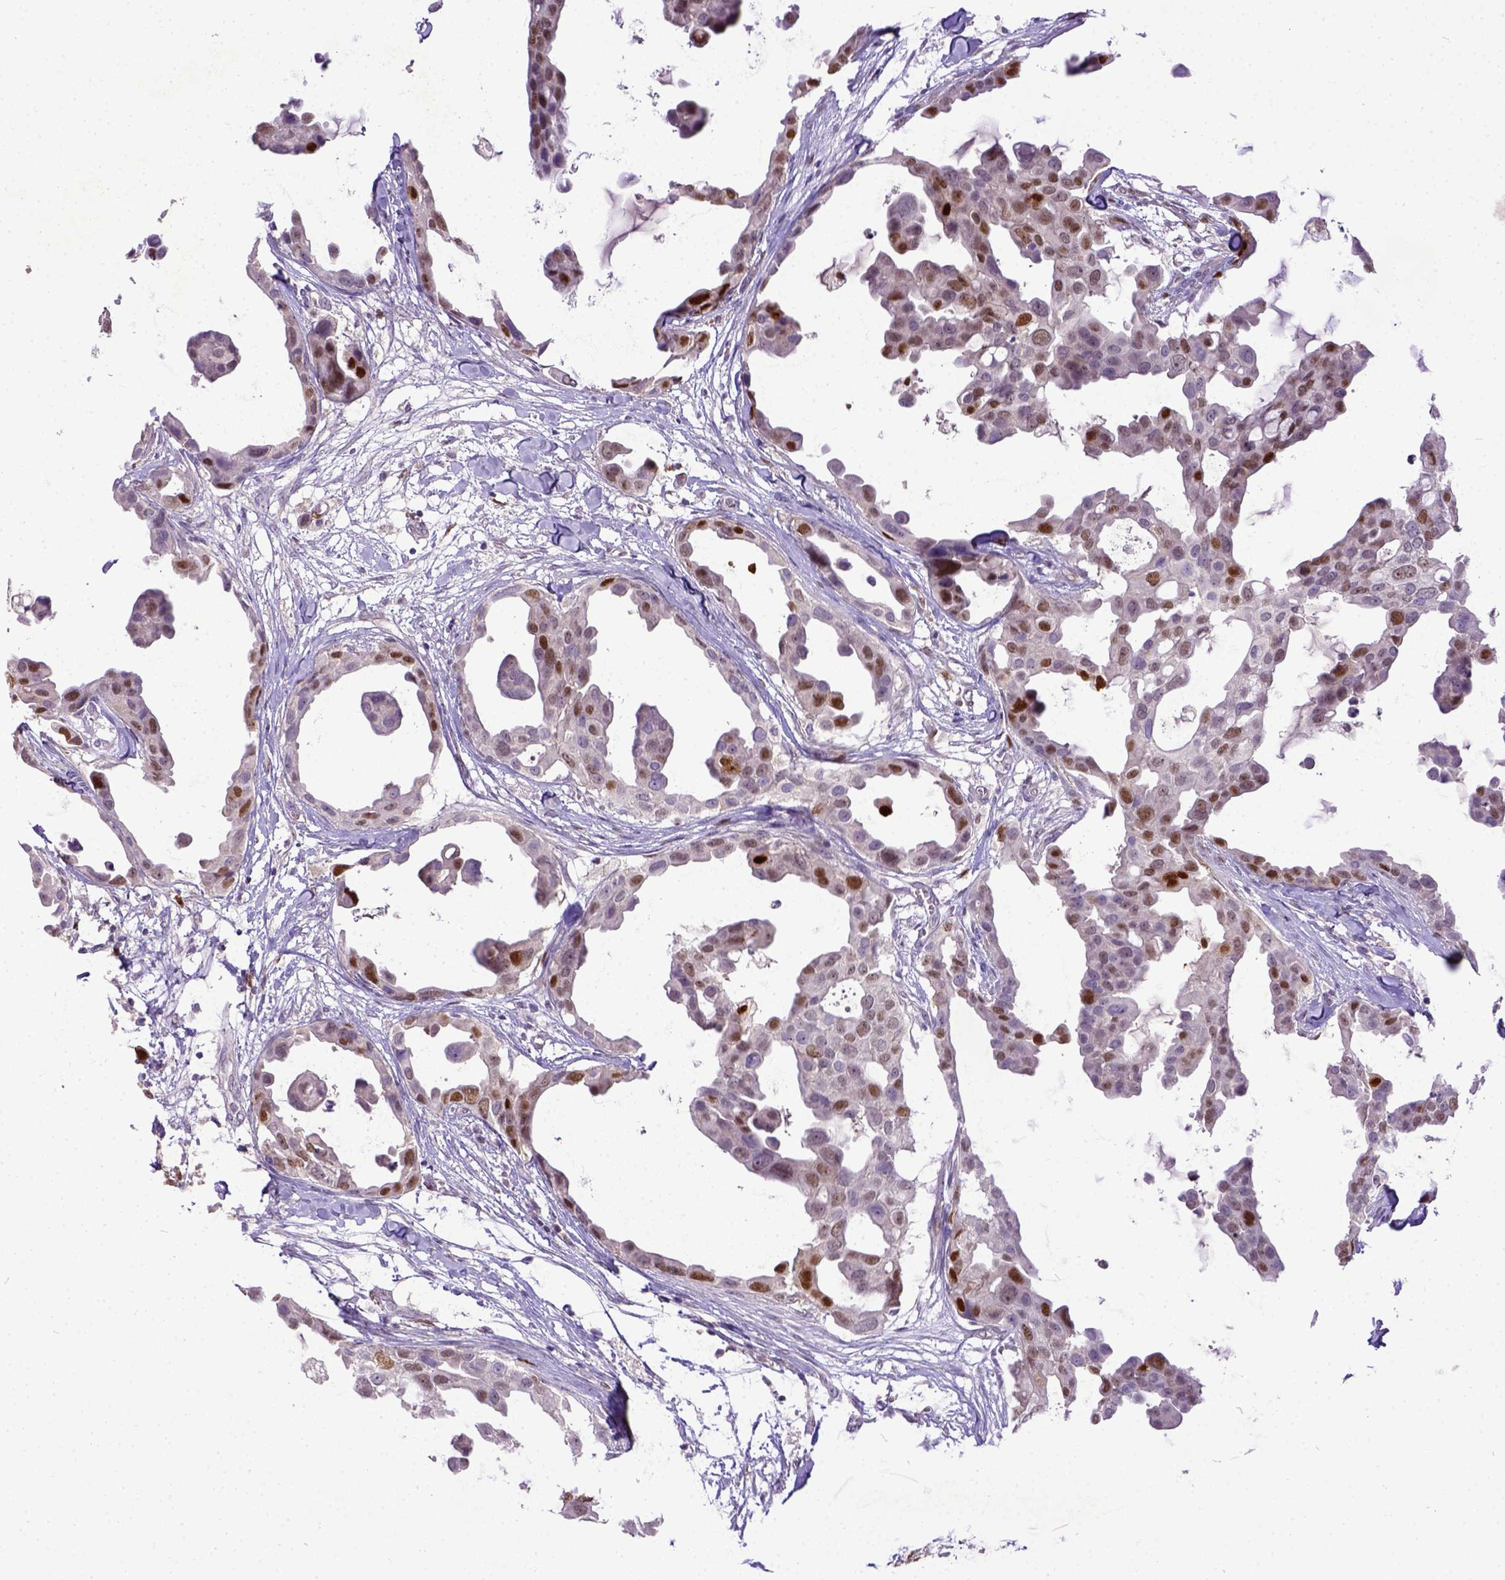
{"staining": {"intensity": "moderate", "quantity": ">75%", "location": "nuclear"}, "tissue": "breast cancer", "cell_type": "Tumor cells", "image_type": "cancer", "snomed": [{"axis": "morphology", "description": "Duct carcinoma"}, {"axis": "topography", "description": "Breast"}], "caption": "Immunohistochemistry (IHC) image of human intraductal carcinoma (breast) stained for a protein (brown), which reveals medium levels of moderate nuclear staining in approximately >75% of tumor cells.", "gene": "CDKN1A", "patient": {"sex": "female", "age": 38}}